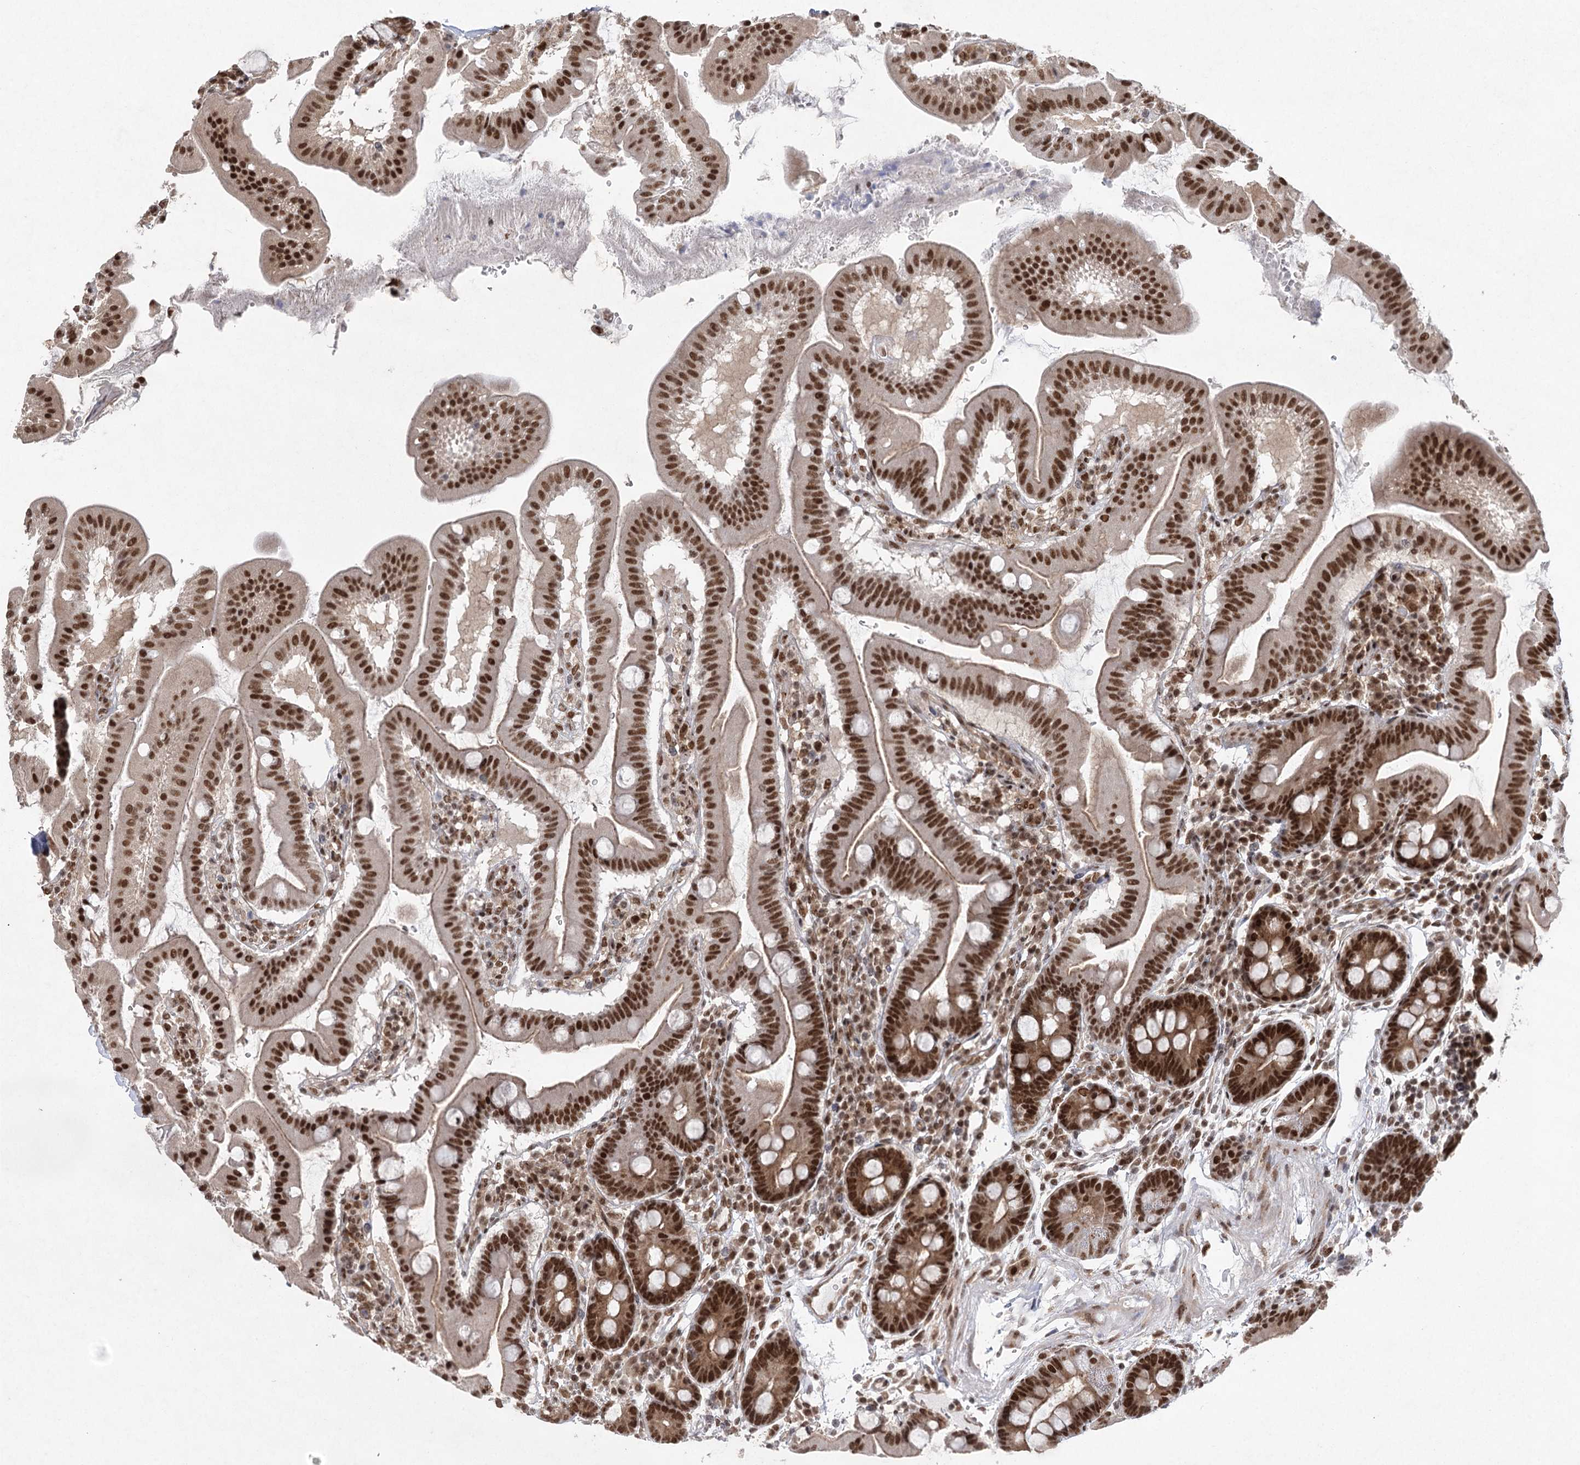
{"staining": {"intensity": "strong", "quantity": ">75%", "location": "nuclear"}, "tissue": "duodenum", "cell_type": "Glandular cells", "image_type": "normal", "snomed": [{"axis": "morphology", "description": "Normal tissue, NOS"}, {"axis": "morphology", "description": "Adenocarcinoma, NOS"}, {"axis": "topography", "description": "Pancreas"}, {"axis": "topography", "description": "Duodenum"}], "caption": "IHC (DAB (3,3'-diaminobenzidine)) staining of unremarkable duodenum reveals strong nuclear protein positivity in about >75% of glandular cells. The staining is performed using DAB brown chromogen to label protein expression. The nuclei are counter-stained blue using hematoxylin.", "gene": "ZCCHC8", "patient": {"sex": "male", "age": 50}}